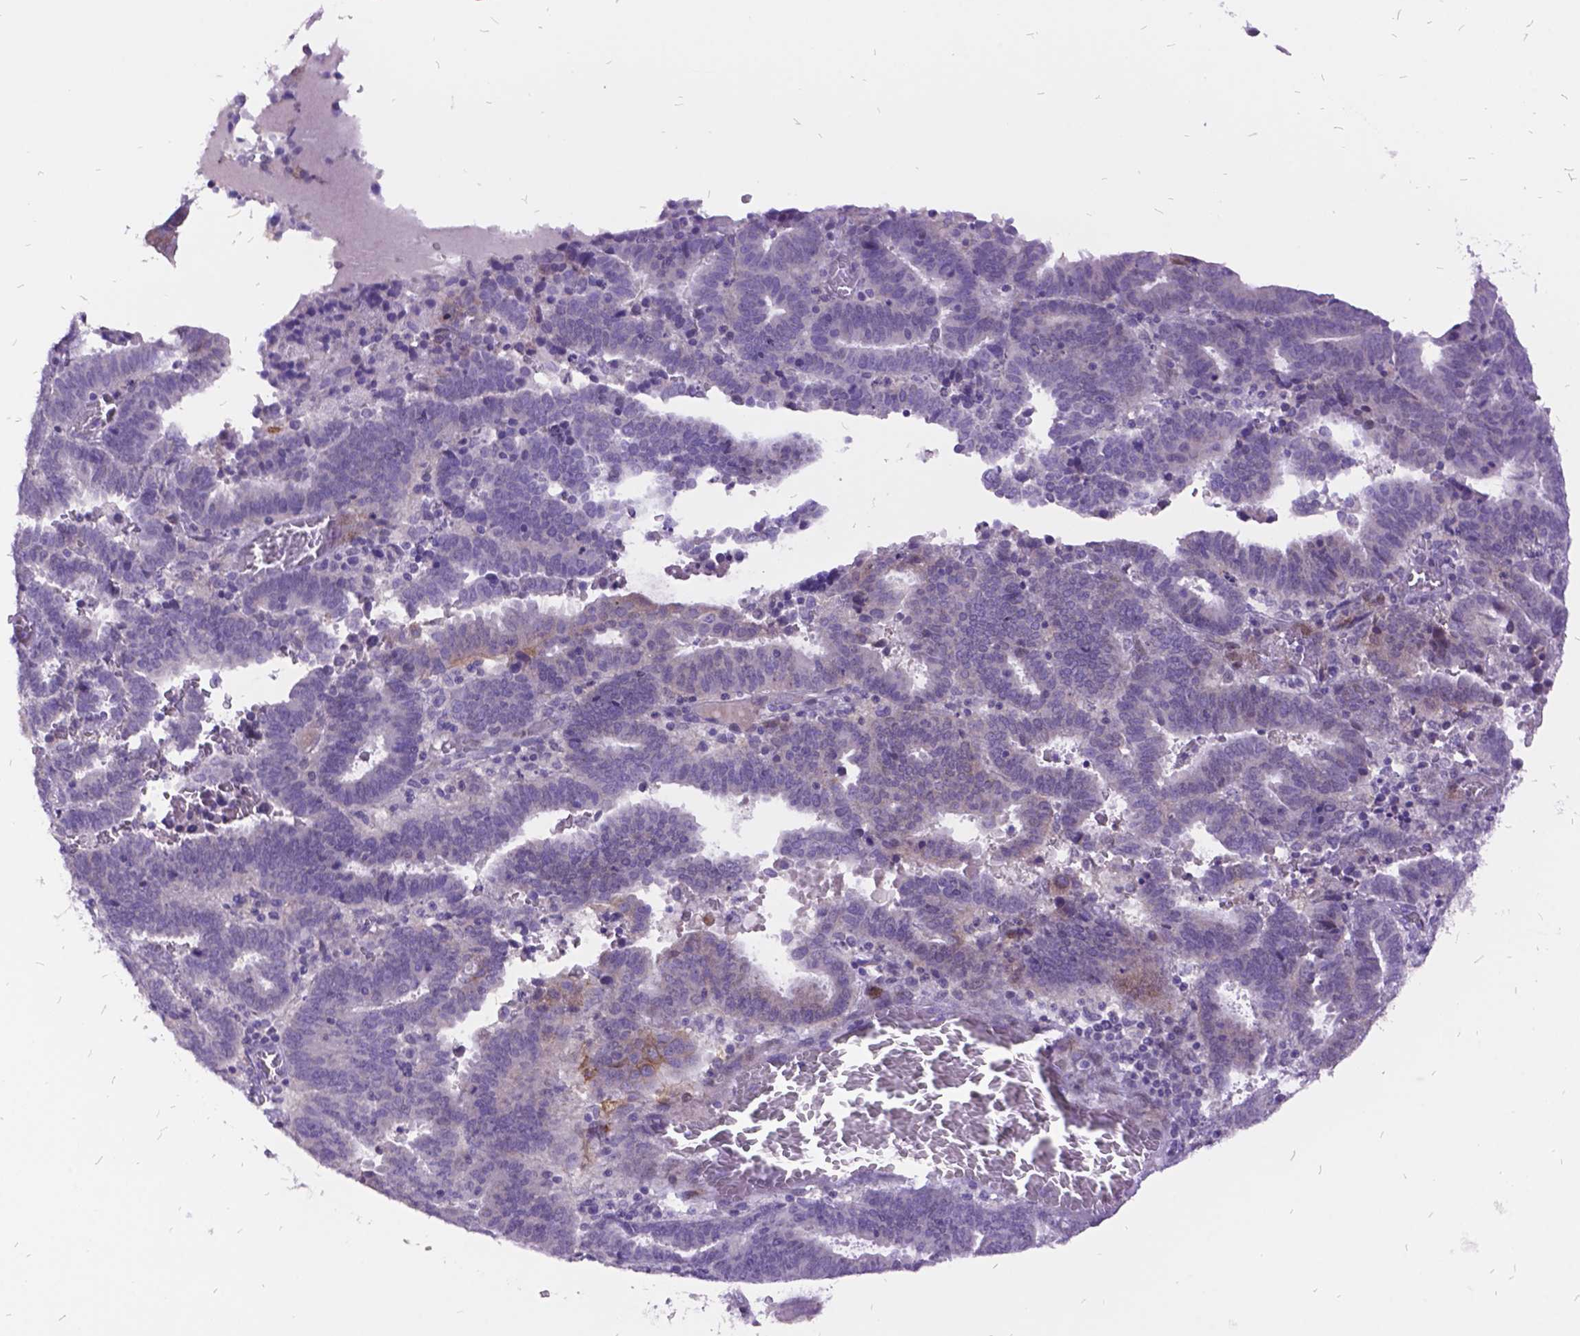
{"staining": {"intensity": "negative", "quantity": "none", "location": "none"}, "tissue": "endometrial cancer", "cell_type": "Tumor cells", "image_type": "cancer", "snomed": [{"axis": "morphology", "description": "Adenocarcinoma, NOS"}, {"axis": "topography", "description": "Uterus"}], "caption": "IHC of endometrial cancer demonstrates no positivity in tumor cells.", "gene": "ITGB6", "patient": {"sex": "female", "age": 83}}